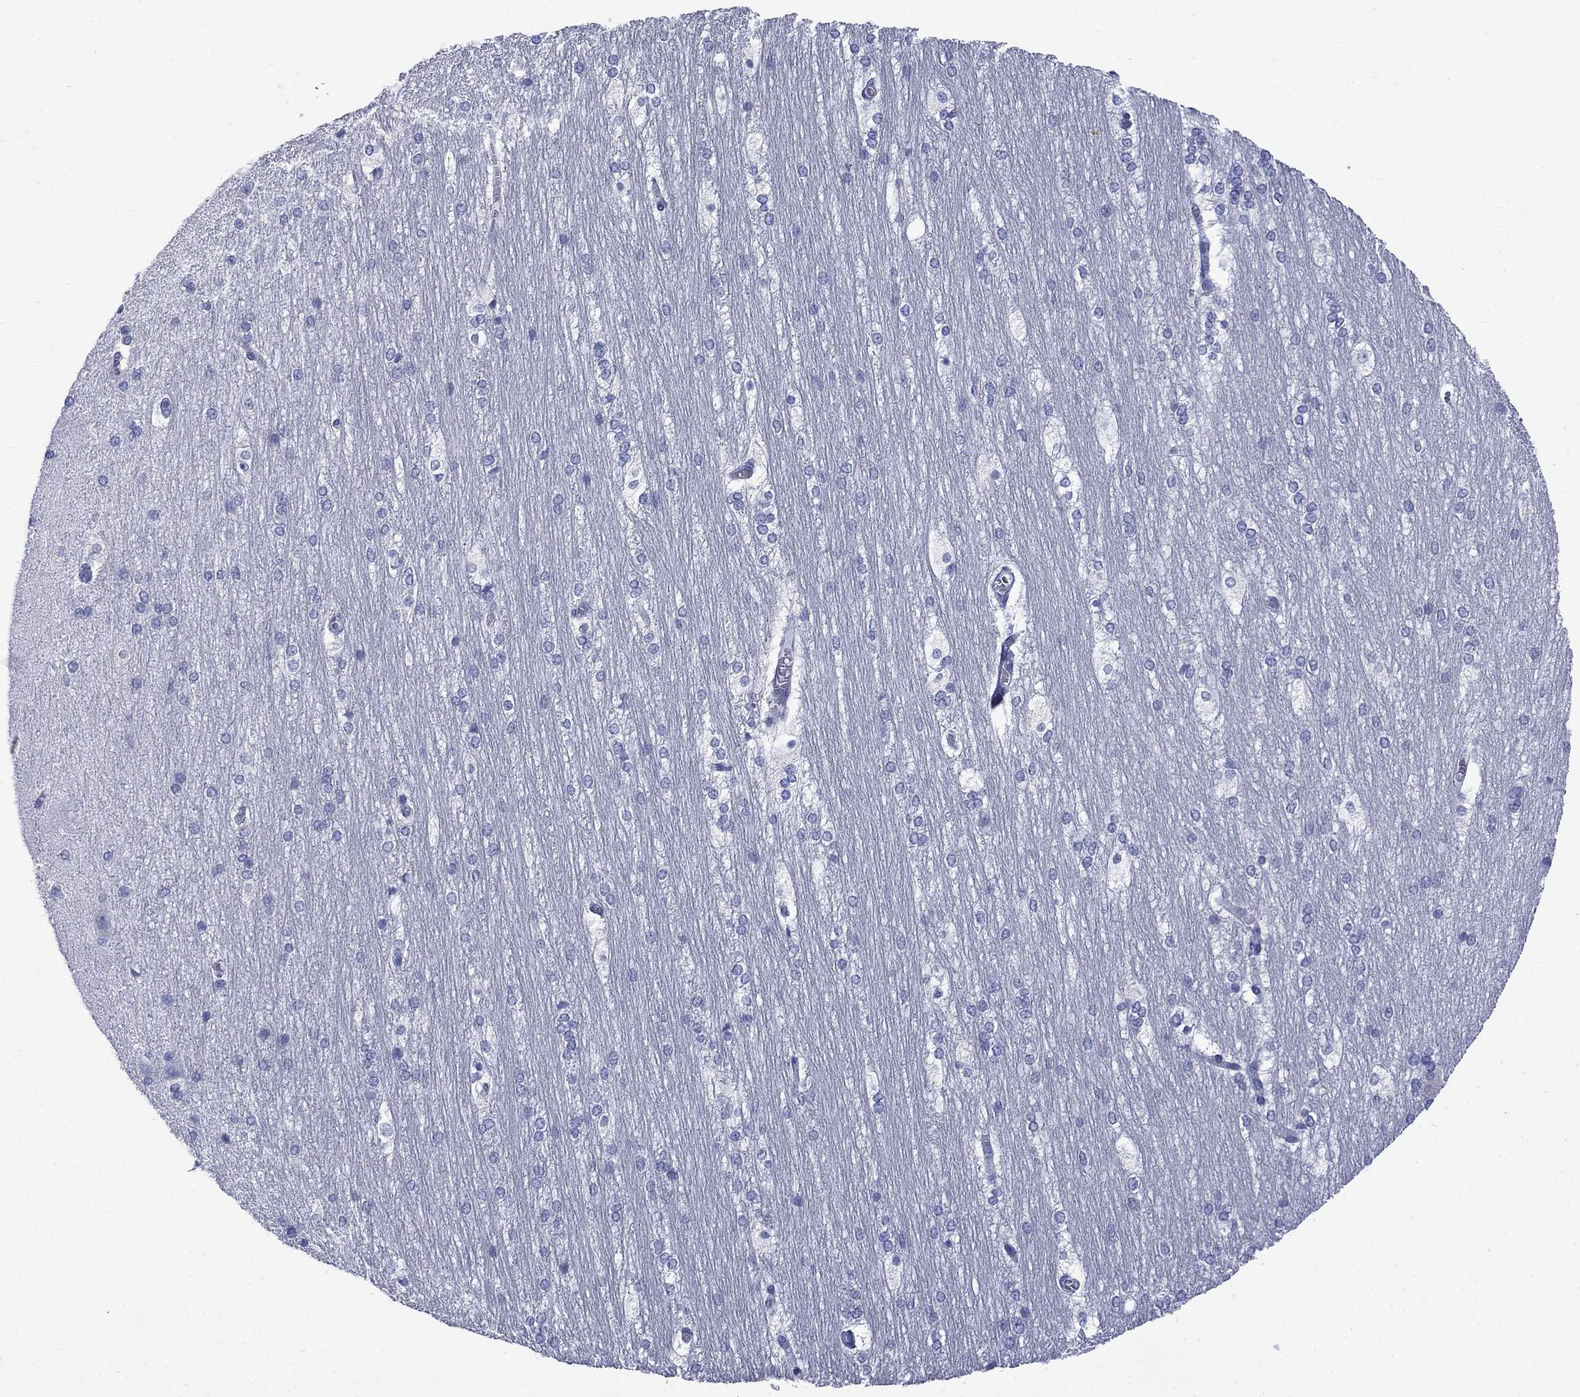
{"staining": {"intensity": "negative", "quantity": "none", "location": "none"}, "tissue": "hippocampus", "cell_type": "Glial cells", "image_type": "normal", "snomed": [{"axis": "morphology", "description": "Normal tissue, NOS"}, {"axis": "topography", "description": "Cerebral cortex"}, {"axis": "topography", "description": "Hippocampus"}], "caption": "Photomicrograph shows no significant protein staining in glial cells of normal hippocampus.", "gene": "SERPINB2", "patient": {"sex": "female", "age": 19}}